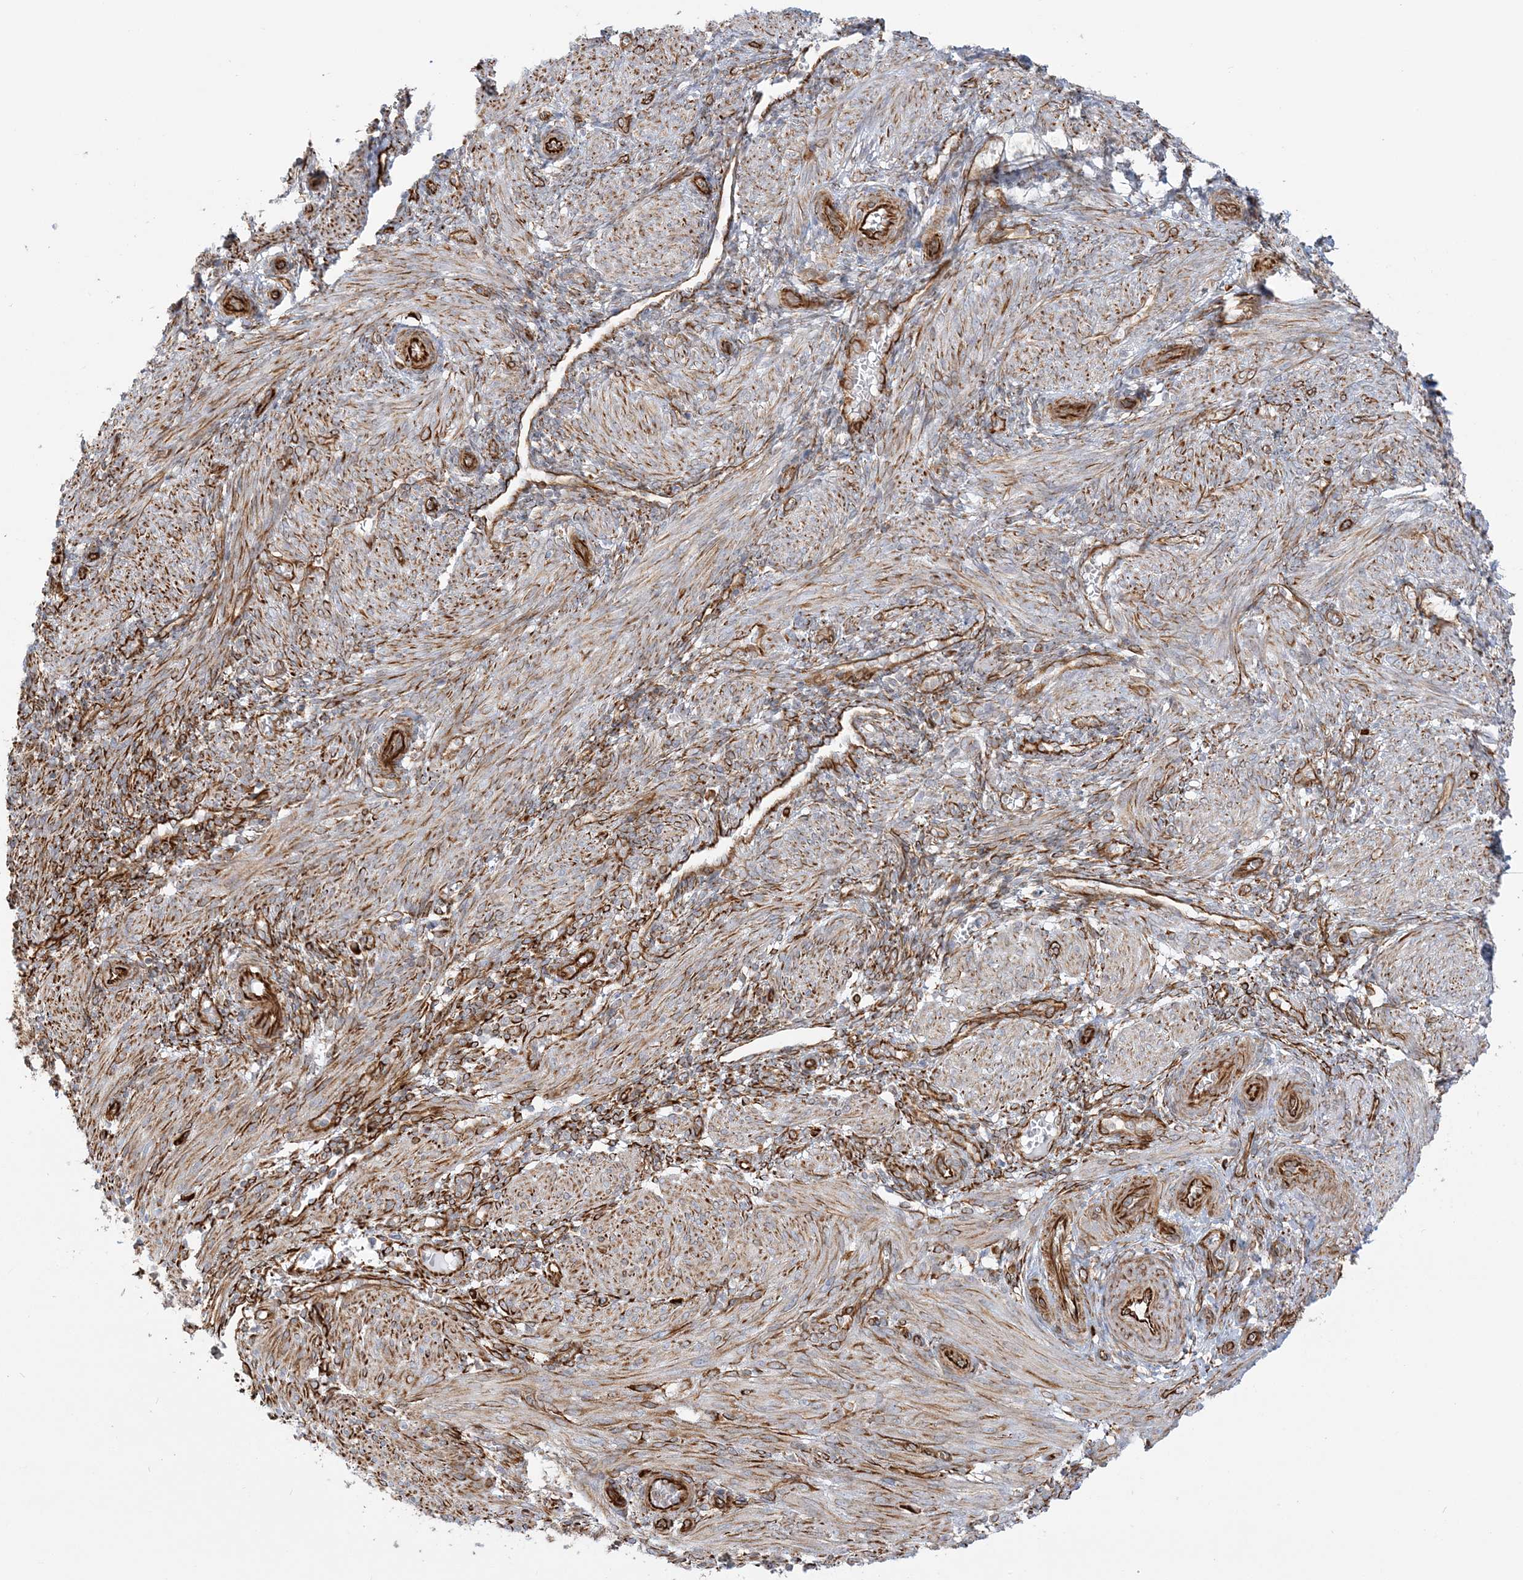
{"staining": {"intensity": "moderate", "quantity": ">75%", "location": "cytoplasmic/membranous"}, "tissue": "smooth muscle", "cell_type": "Smooth muscle cells", "image_type": "normal", "snomed": [{"axis": "morphology", "description": "Normal tissue, NOS"}, {"axis": "topography", "description": "Smooth muscle"}], "caption": "DAB (3,3'-diaminobenzidine) immunohistochemical staining of normal human smooth muscle demonstrates moderate cytoplasmic/membranous protein staining in about >75% of smooth muscle cells.", "gene": "SCLT1", "patient": {"sex": "female", "age": 39}}